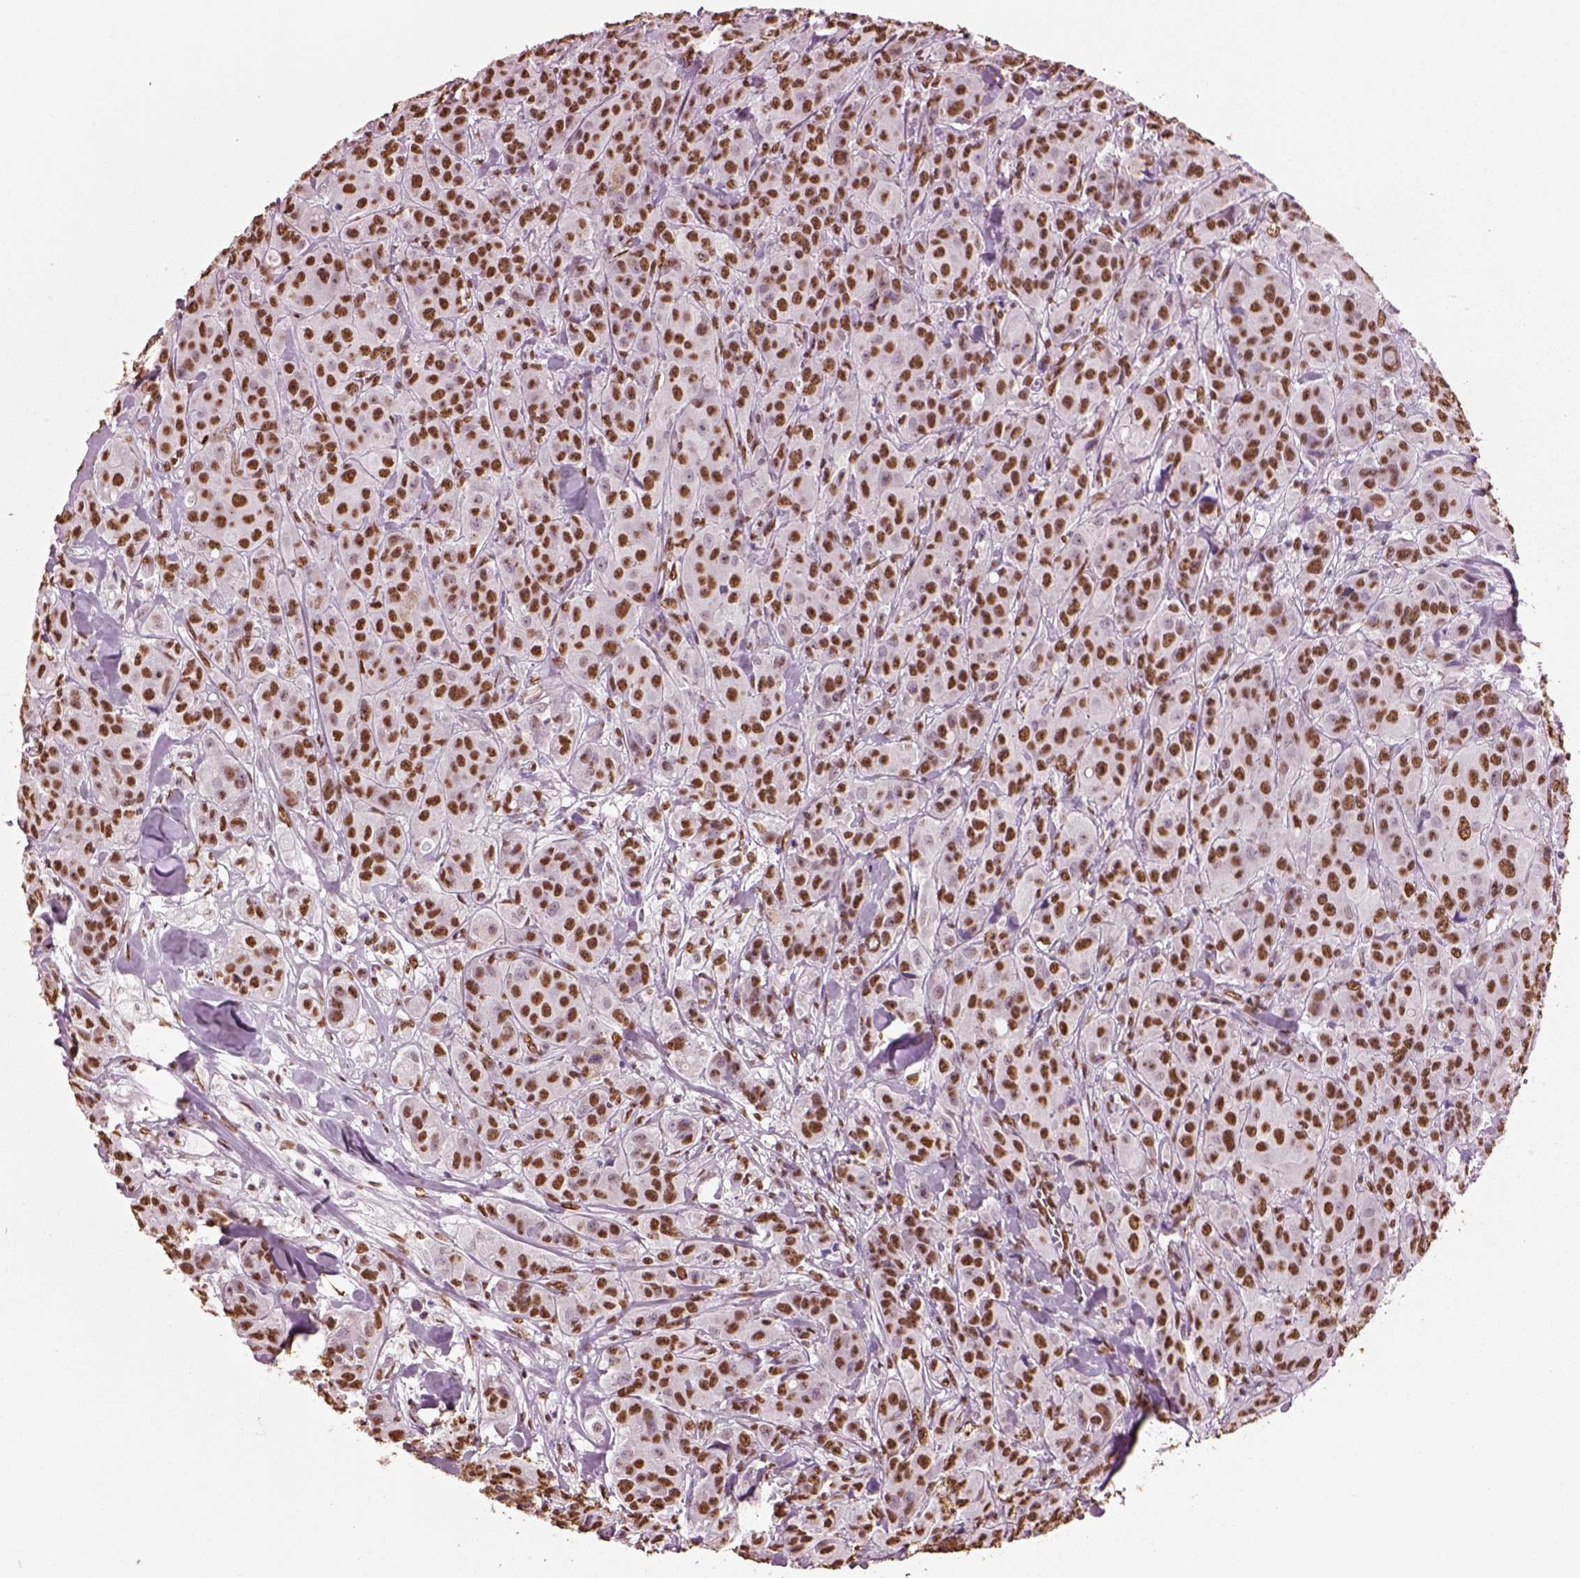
{"staining": {"intensity": "strong", "quantity": ">75%", "location": "nuclear"}, "tissue": "breast cancer", "cell_type": "Tumor cells", "image_type": "cancer", "snomed": [{"axis": "morphology", "description": "Duct carcinoma"}, {"axis": "topography", "description": "Breast"}], "caption": "Approximately >75% of tumor cells in human breast infiltrating ductal carcinoma display strong nuclear protein staining as visualized by brown immunohistochemical staining.", "gene": "DDX3X", "patient": {"sex": "female", "age": 43}}